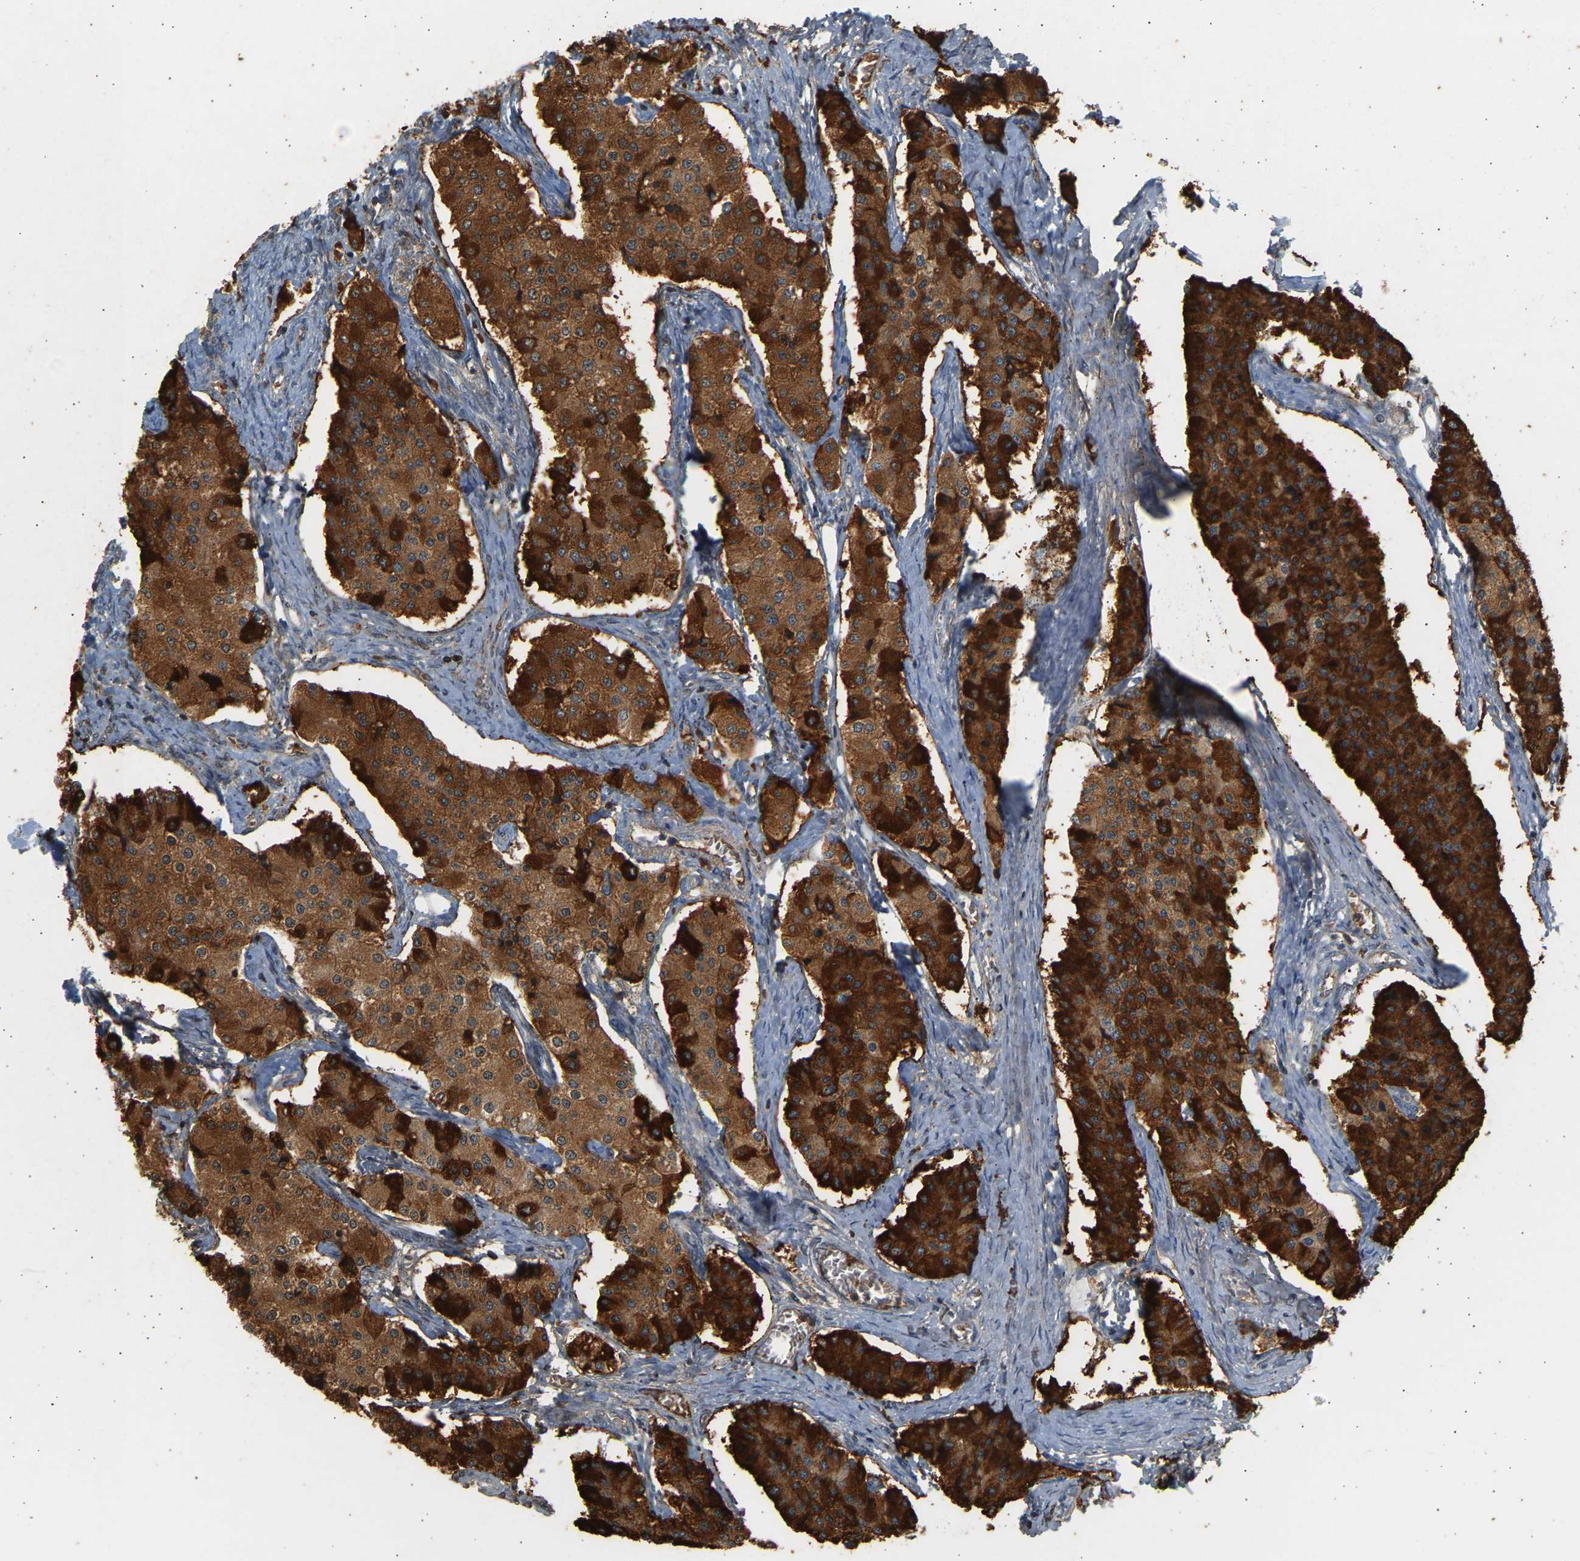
{"staining": {"intensity": "strong", "quantity": ">75%", "location": "cytoplasmic/membranous"}, "tissue": "carcinoid", "cell_type": "Tumor cells", "image_type": "cancer", "snomed": [{"axis": "morphology", "description": "Carcinoid, malignant, NOS"}, {"axis": "topography", "description": "Colon"}], "caption": "A brown stain labels strong cytoplasmic/membranous positivity of a protein in human malignant carcinoid tumor cells. The staining is performed using DAB brown chromogen to label protein expression. The nuclei are counter-stained blue using hematoxylin.", "gene": "FNBP1", "patient": {"sex": "female", "age": 52}}